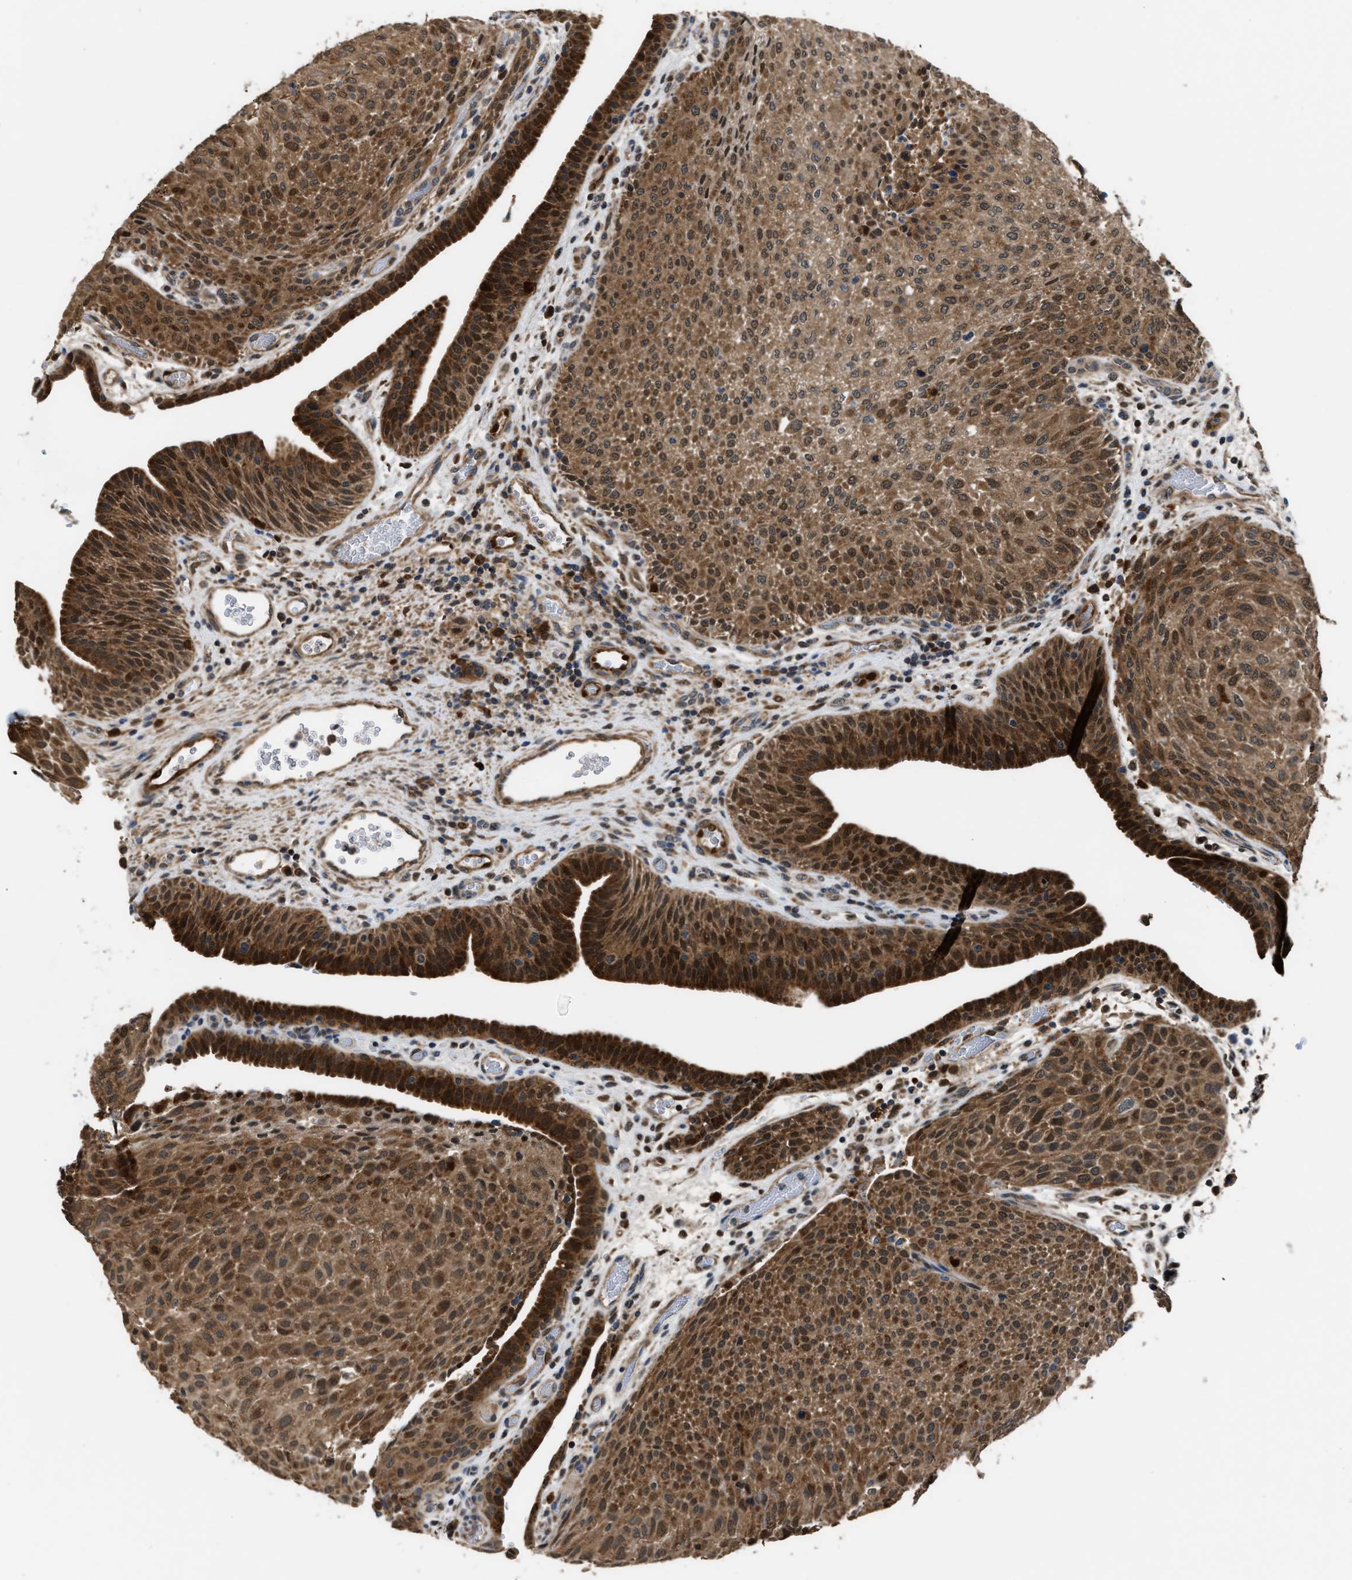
{"staining": {"intensity": "strong", "quantity": ">75%", "location": "cytoplasmic/membranous"}, "tissue": "urothelial cancer", "cell_type": "Tumor cells", "image_type": "cancer", "snomed": [{"axis": "morphology", "description": "Urothelial carcinoma, Low grade"}, {"axis": "morphology", "description": "Urothelial carcinoma, High grade"}, {"axis": "topography", "description": "Urinary bladder"}], "caption": "Immunohistochemical staining of low-grade urothelial carcinoma demonstrates high levels of strong cytoplasmic/membranous positivity in approximately >75% of tumor cells.", "gene": "PPA1", "patient": {"sex": "male", "age": 35}}